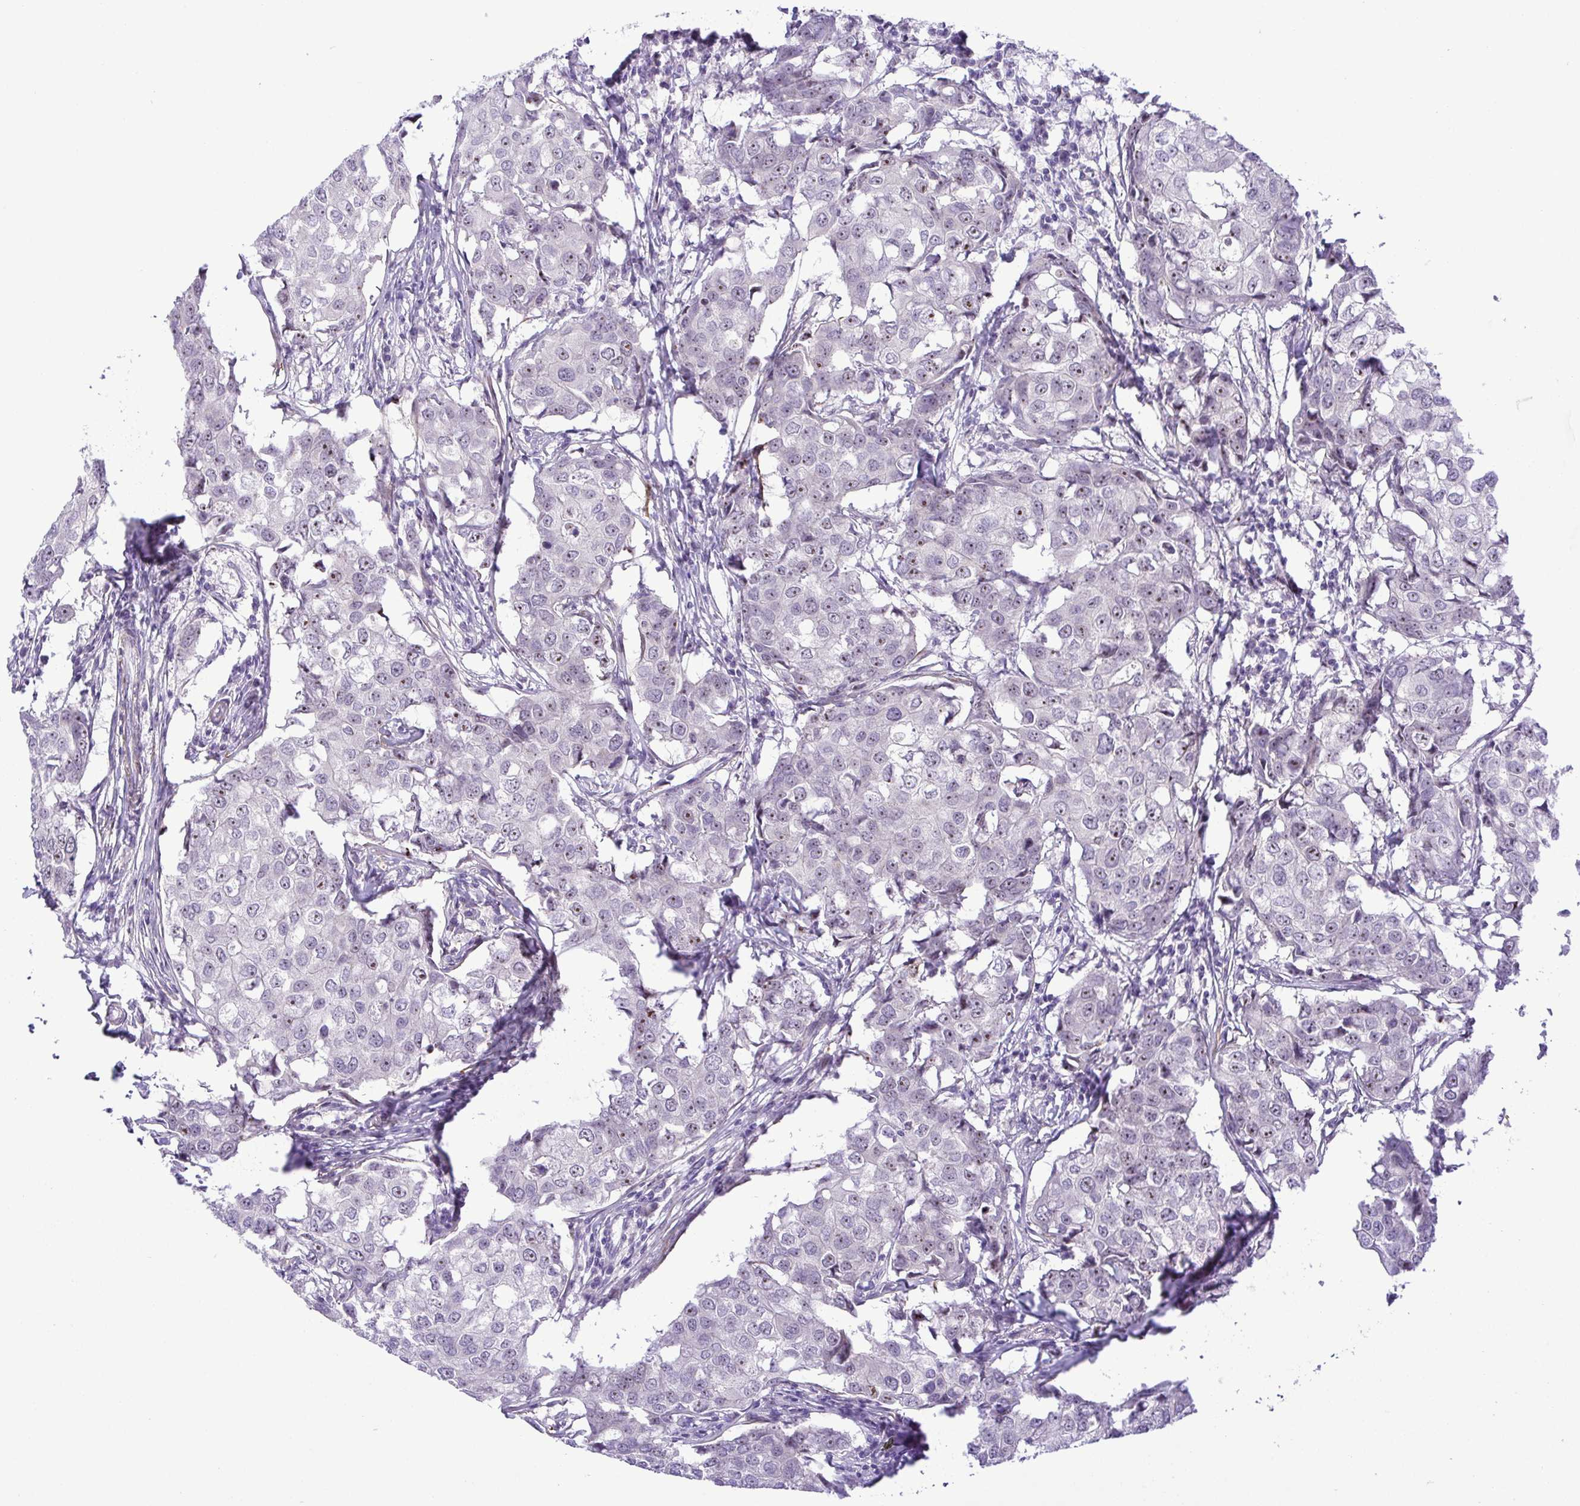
{"staining": {"intensity": "moderate", "quantity": "<25%", "location": "nuclear"}, "tissue": "breast cancer", "cell_type": "Tumor cells", "image_type": "cancer", "snomed": [{"axis": "morphology", "description": "Duct carcinoma"}, {"axis": "topography", "description": "Breast"}], "caption": "Protein analysis of invasive ductal carcinoma (breast) tissue demonstrates moderate nuclear positivity in about <25% of tumor cells. (IHC, brightfield microscopy, high magnification).", "gene": "RSL24D1", "patient": {"sex": "female", "age": 27}}